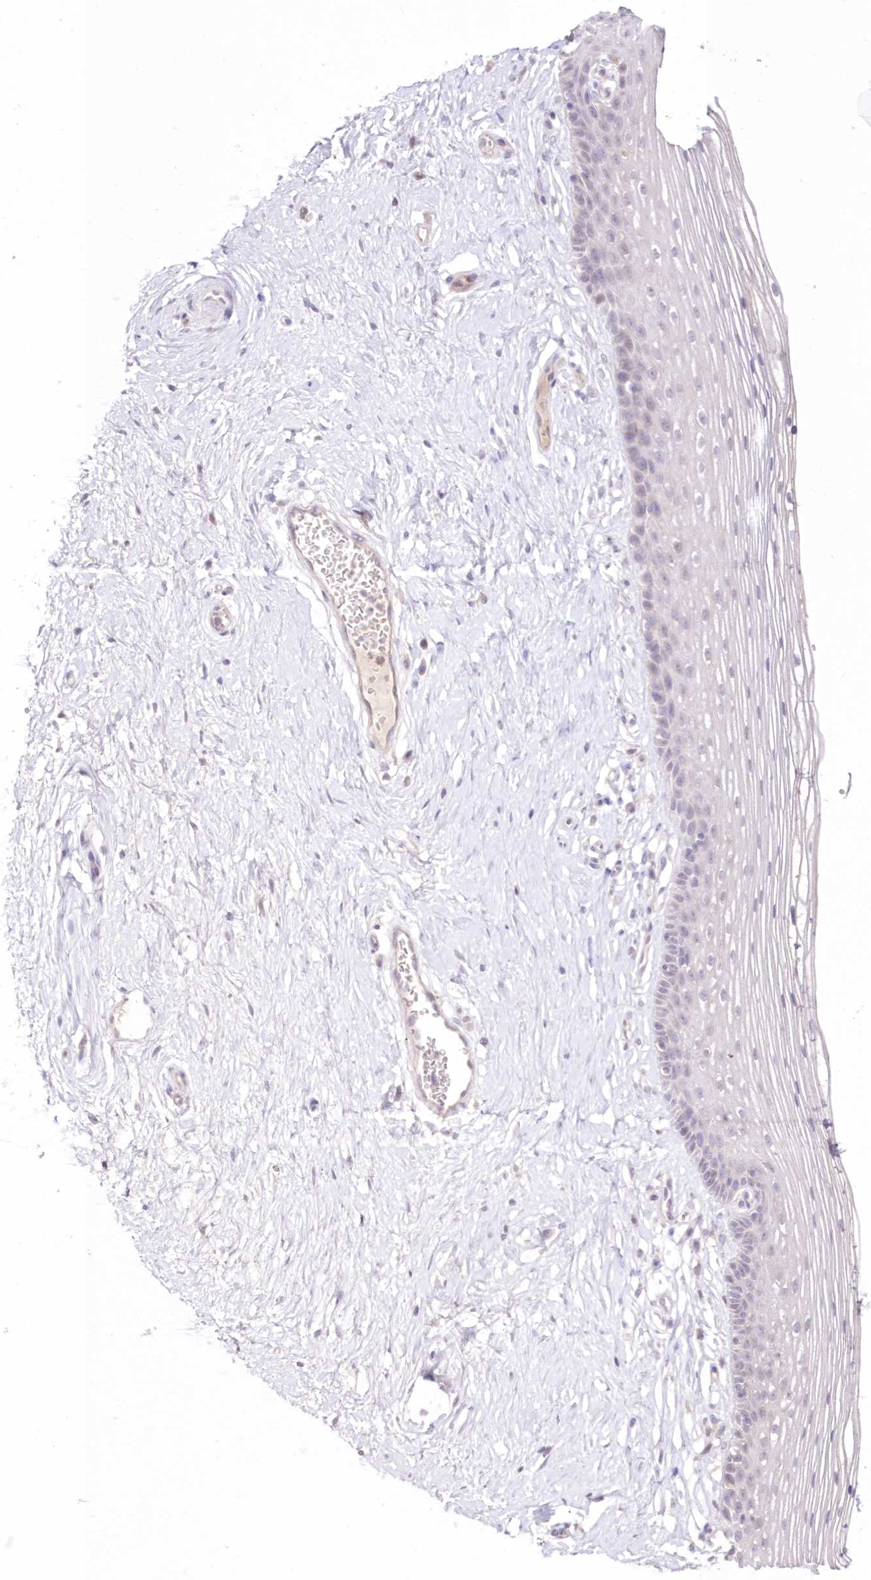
{"staining": {"intensity": "negative", "quantity": "none", "location": "none"}, "tissue": "vagina", "cell_type": "Squamous epithelial cells", "image_type": "normal", "snomed": [{"axis": "morphology", "description": "Normal tissue, NOS"}, {"axis": "topography", "description": "Vagina"}], "caption": "A high-resolution micrograph shows immunohistochemistry staining of benign vagina, which demonstrates no significant staining in squamous epithelial cells. Nuclei are stained in blue.", "gene": "NEU4", "patient": {"sex": "female", "age": 46}}